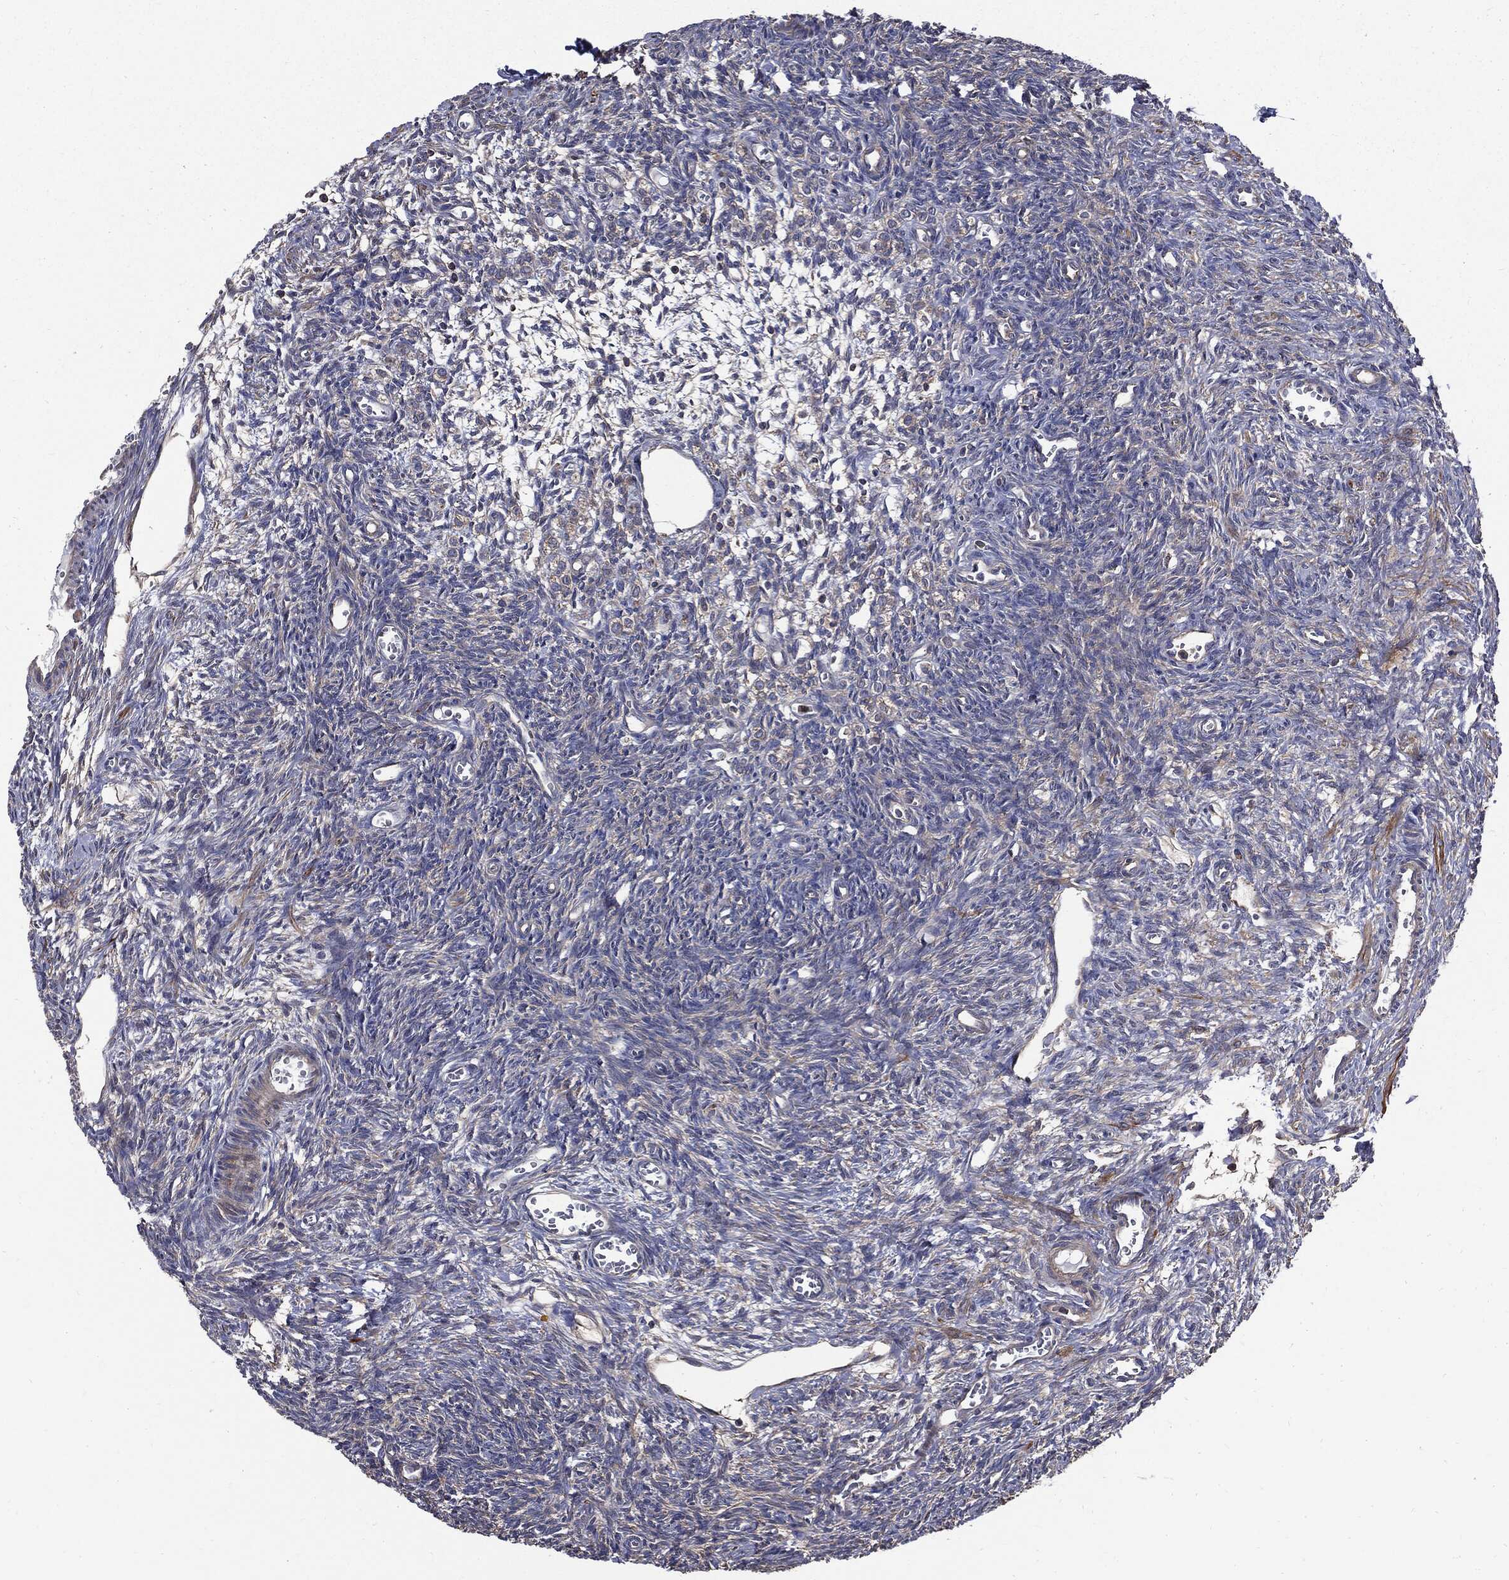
{"staining": {"intensity": "moderate", "quantity": ">75%", "location": "cytoplasmic/membranous"}, "tissue": "ovary", "cell_type": "Follicle cells", "image_type": "normal", "snomed": [{"axis": "morphology", "description": "Normal tissue, NOS"}, {"axis": "topography", "description": "Ovary"}], "caption": "Immunohistochemistry image of normal ovary stained for a protein (brown), which exhibits medium levels of moderate cytoplasmic/membranous expression in about >75% of follicle cells.", "gene": "PDCD6IP", "patient": {"sex": "female", "age": 27}}